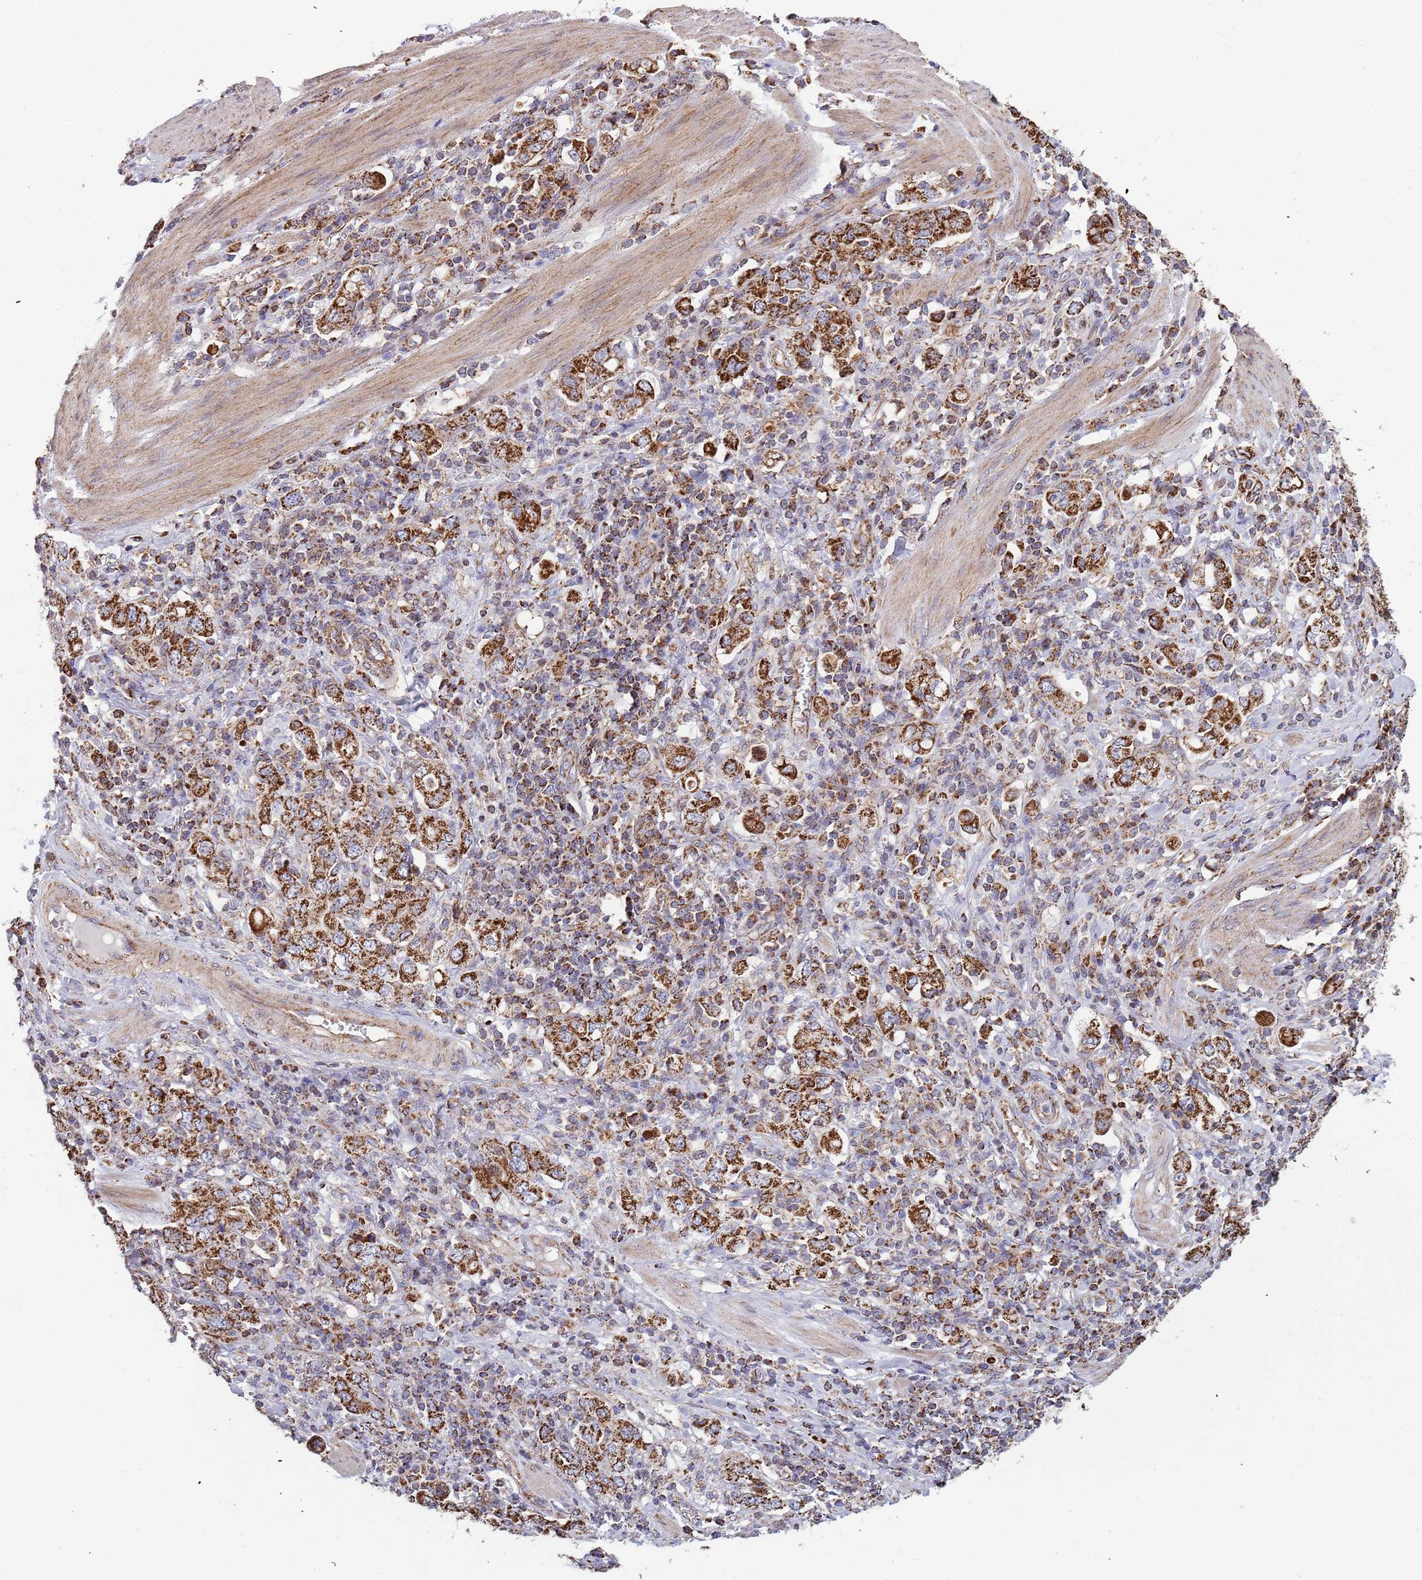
{"staining": {"intensity": "strong", "quantity": ">75%", "location": "cytoplasmic/membranous"}, "tissue": "stomach cancer", "cell_type": "Tumor cells", "image_type": "cancer", "snomed": [{"axis": "morphology", "description": "Adenocarcinoma, NOS"}, {"axis": "topography", "description": "Stomach, upper"}, {"axis": "topography", "description": "Stomach"}], "caption": "Stomach adenocarcinoma stained for a protein demonstrates strong cytoplasmic/membranous positivity in tumor cells.", "gene": "VPS16", "patient": {"sex": "male", "age": 62}}